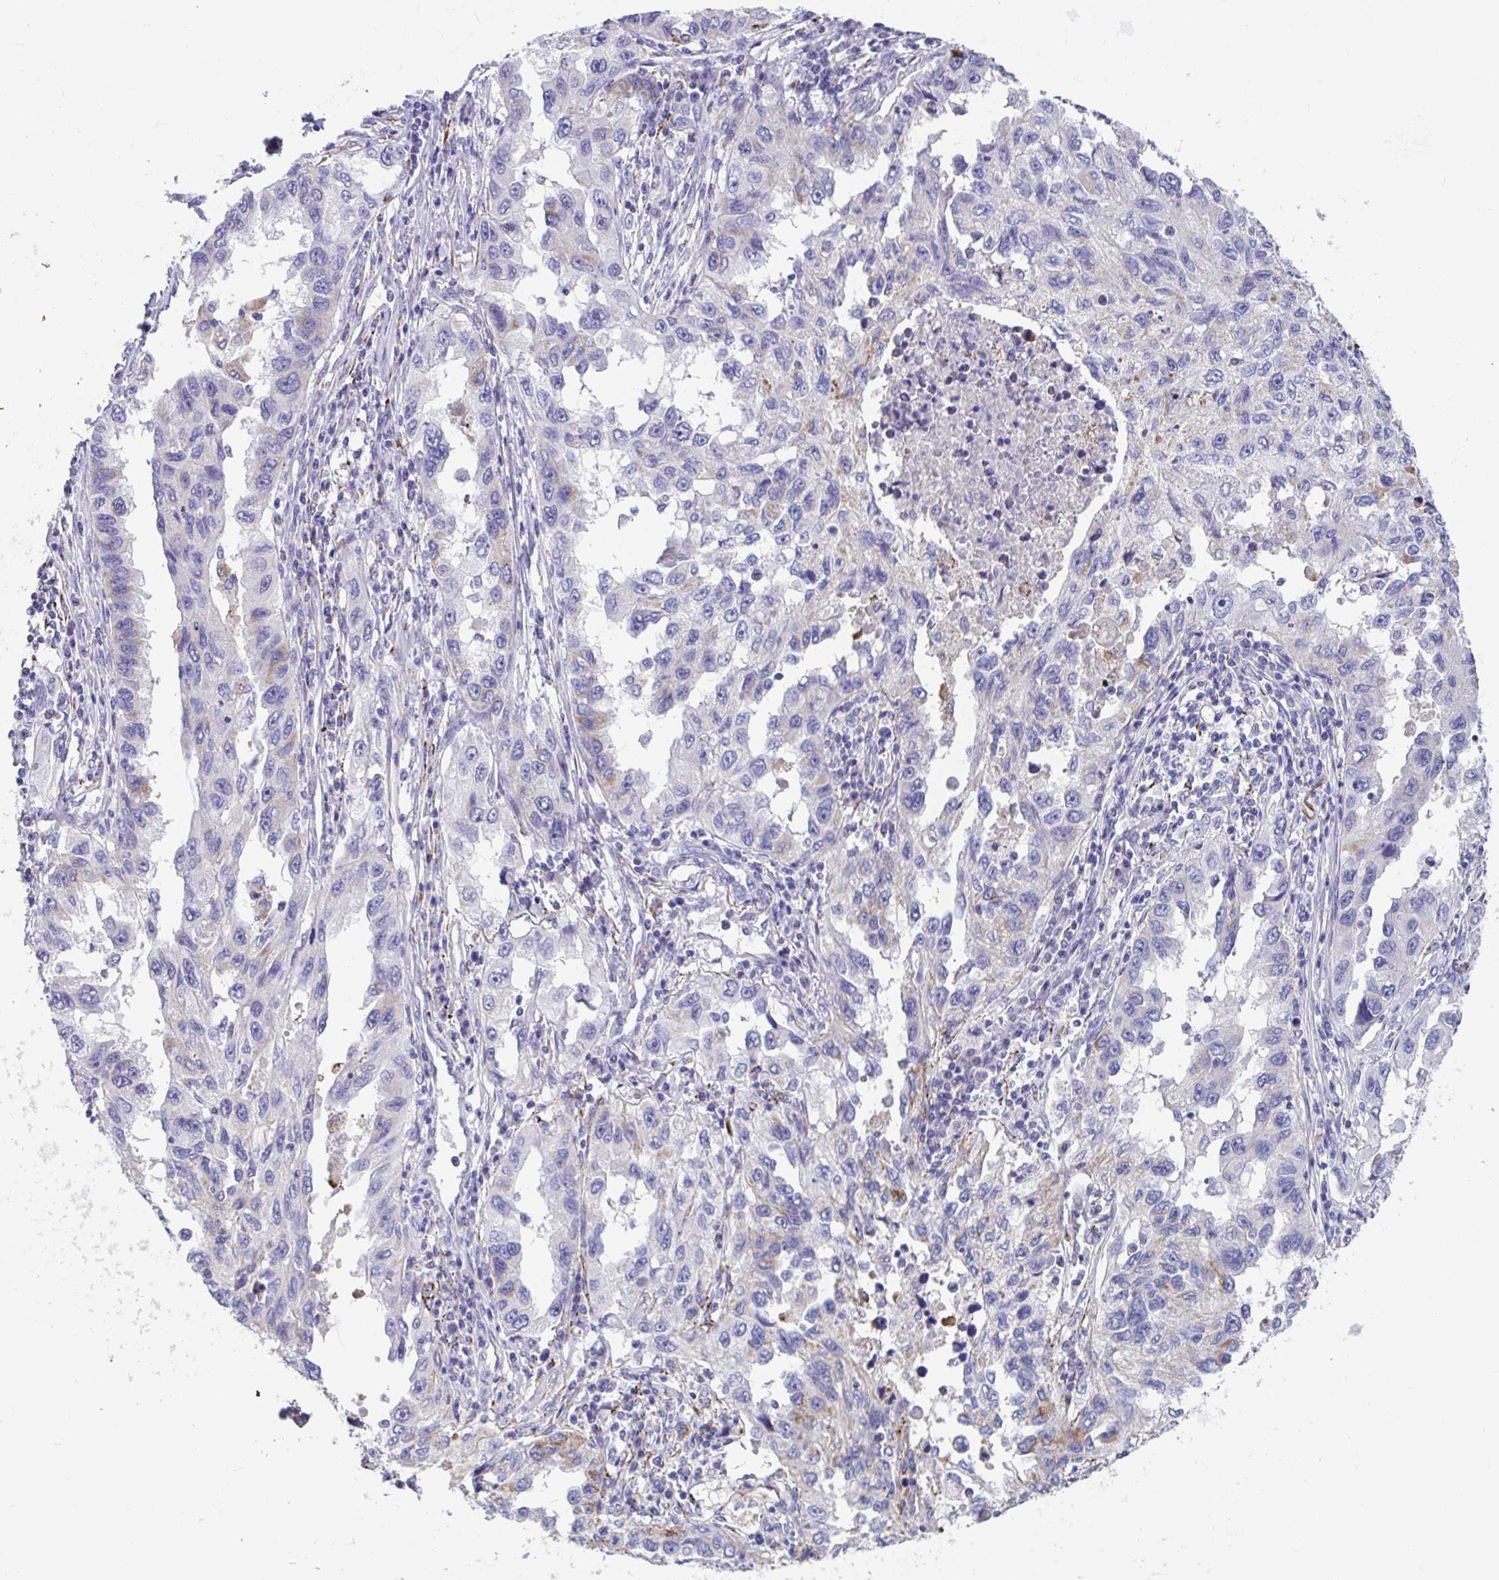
{"staining": {"intensity": "weak", "quantity": "<25%", "location": "cytoplasmic/membranous"}, "tissue": "lung cancer", "cell_type": "Tumor cells", "image_type": "cancer", "snomed": [{"axis": "morphology", "description": "Adenocarcinoma, NOS"}, {"axis": "topography", "description": "Lung"}], "caption": "Immunohistochemistry (IHC) of lung cancer reveals no positivity in tumor cells.", "gene": "FAM156B", "patient": {"sex": "female", "age": 73}}